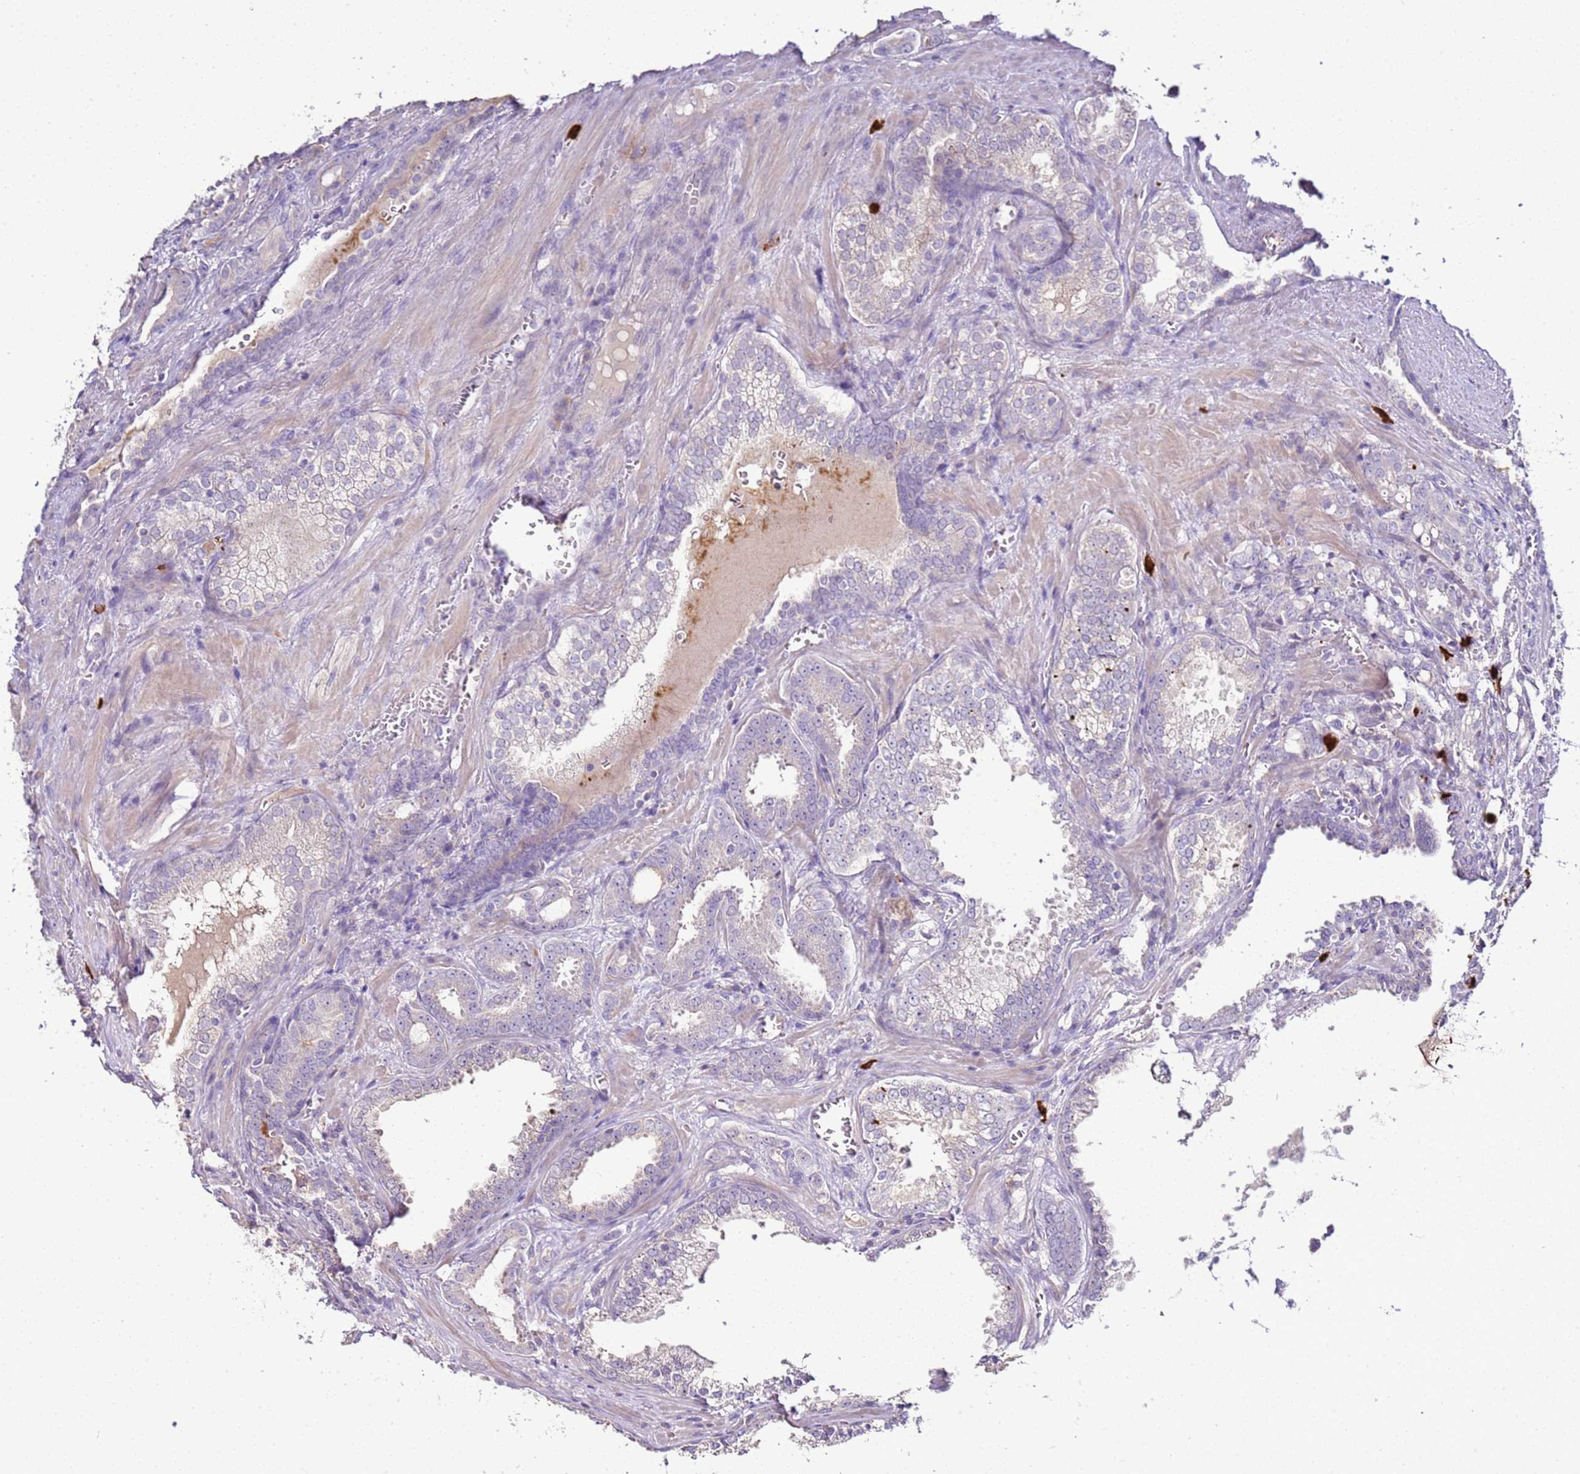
{"staining": {"intensity": "negative", "quantity": "none", "location": "none"}, "tissue": "prostate cancer", "cell_type": "Tumor cells", "image_type": "cancer", "snomed": [{"axis": "morphology", "description": "Adenocarcinoma, High grade"}, {"axis": "topography", "description": "Prostate"}], "caption": "This is an immunohistochemistry (IHC) histopathology image of human prostate cancer. There is no expression in tumor cells.", "gene": "IL2RG", "patient": {"sex": "male", "age": 72}}